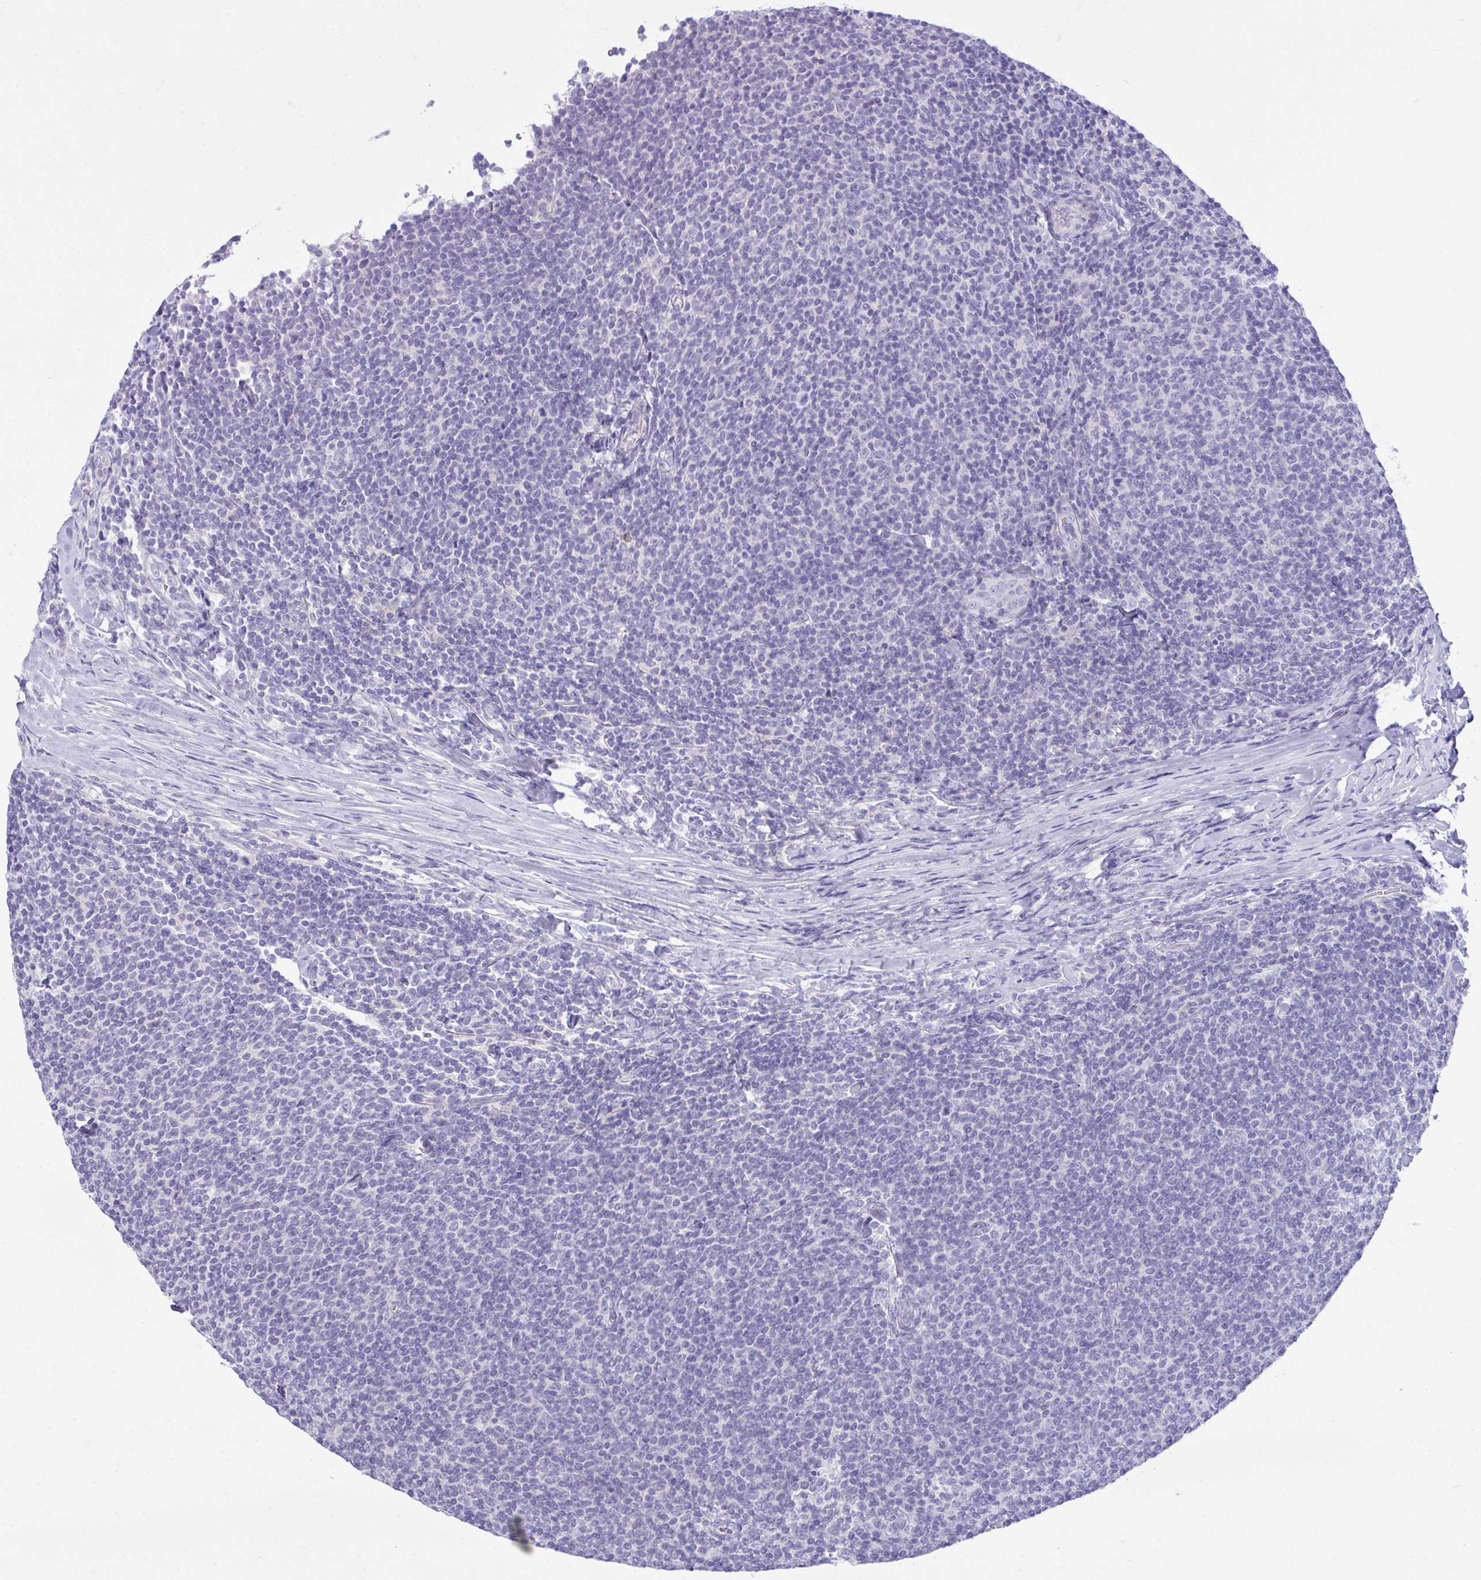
{"staining": {"intensity": "negative", "quantity": "none", "location": "none"}, "tissue": "lymphoma", "cell_type": "Tumor cells", "image_type": "cancer", "snomed": [{"axis": "morphology", "description": "Malignant lymphoma, non-Hodgkin's type, Low grade"}, {"axis": "topography", "description": "Lymph node"}], "caption": "Immunohistochemical staining of lymphoma exhibits no significant expression in tumor cells.", "gene": "PLEKHH1", "patient": {"sex": "male", "age": 52}}